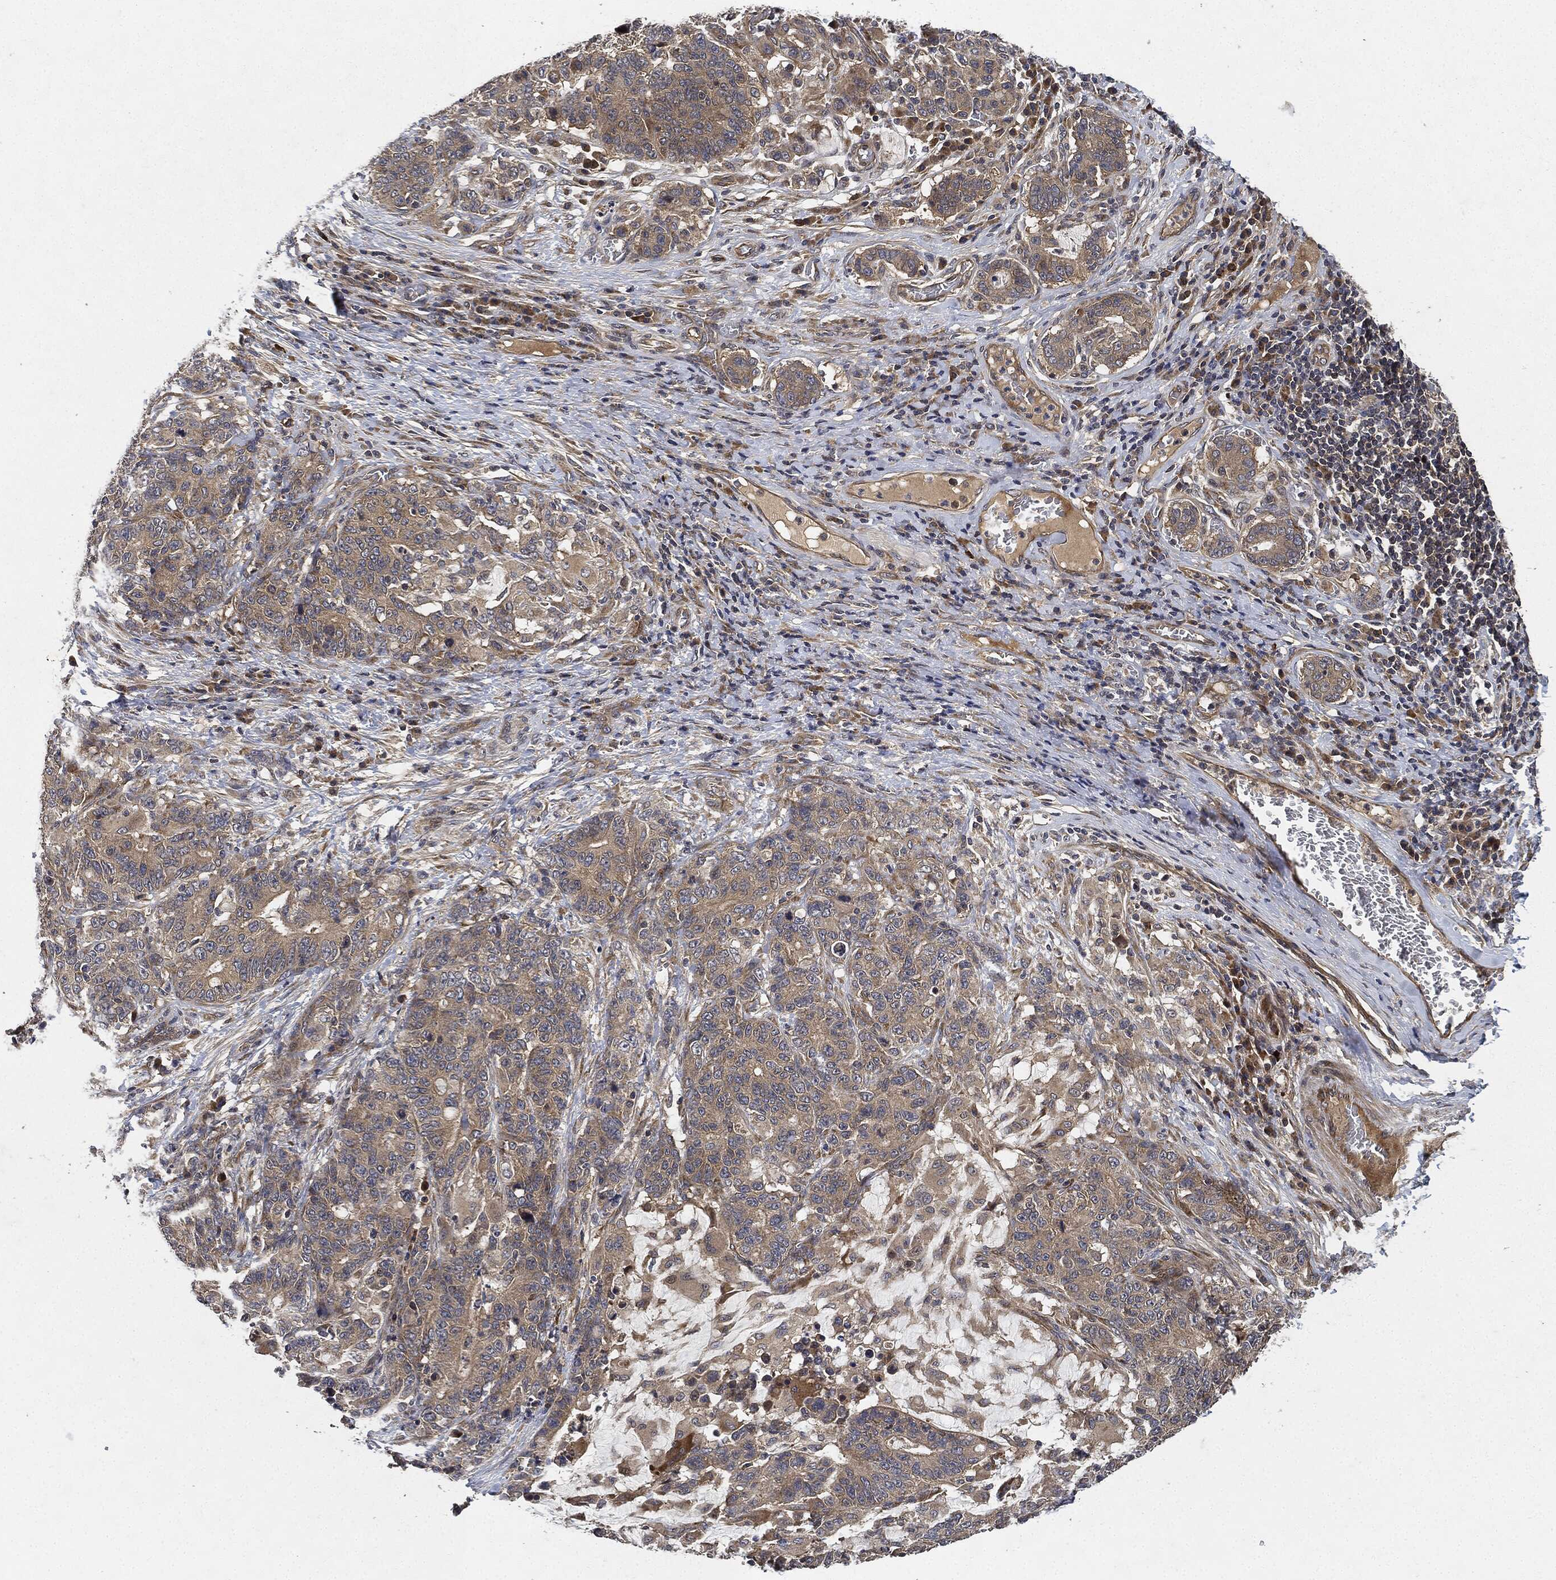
{"staining": {"intensity": "weak", "quantity": ">75%", "location": "cytoplasmic/membranous"}, "tissue": "stomach cancer", "cell_type": "Tumor cells", "image_type": "cancer", "snomed": [{"axis": "morphology", "description": "Normal tissue, NOS"}, {"axis": "morphology", "description": "Adenocarcinoma, NOS"}, {"axis": "topography", "description": "Stomach"}], "caption": "Stomach cancer tissue reveals weak cytoplasmic/membranous expression in approximately >75% of tumor cells", "gene": "MLST8", "patient": {"sex": "female", "age": 64}}